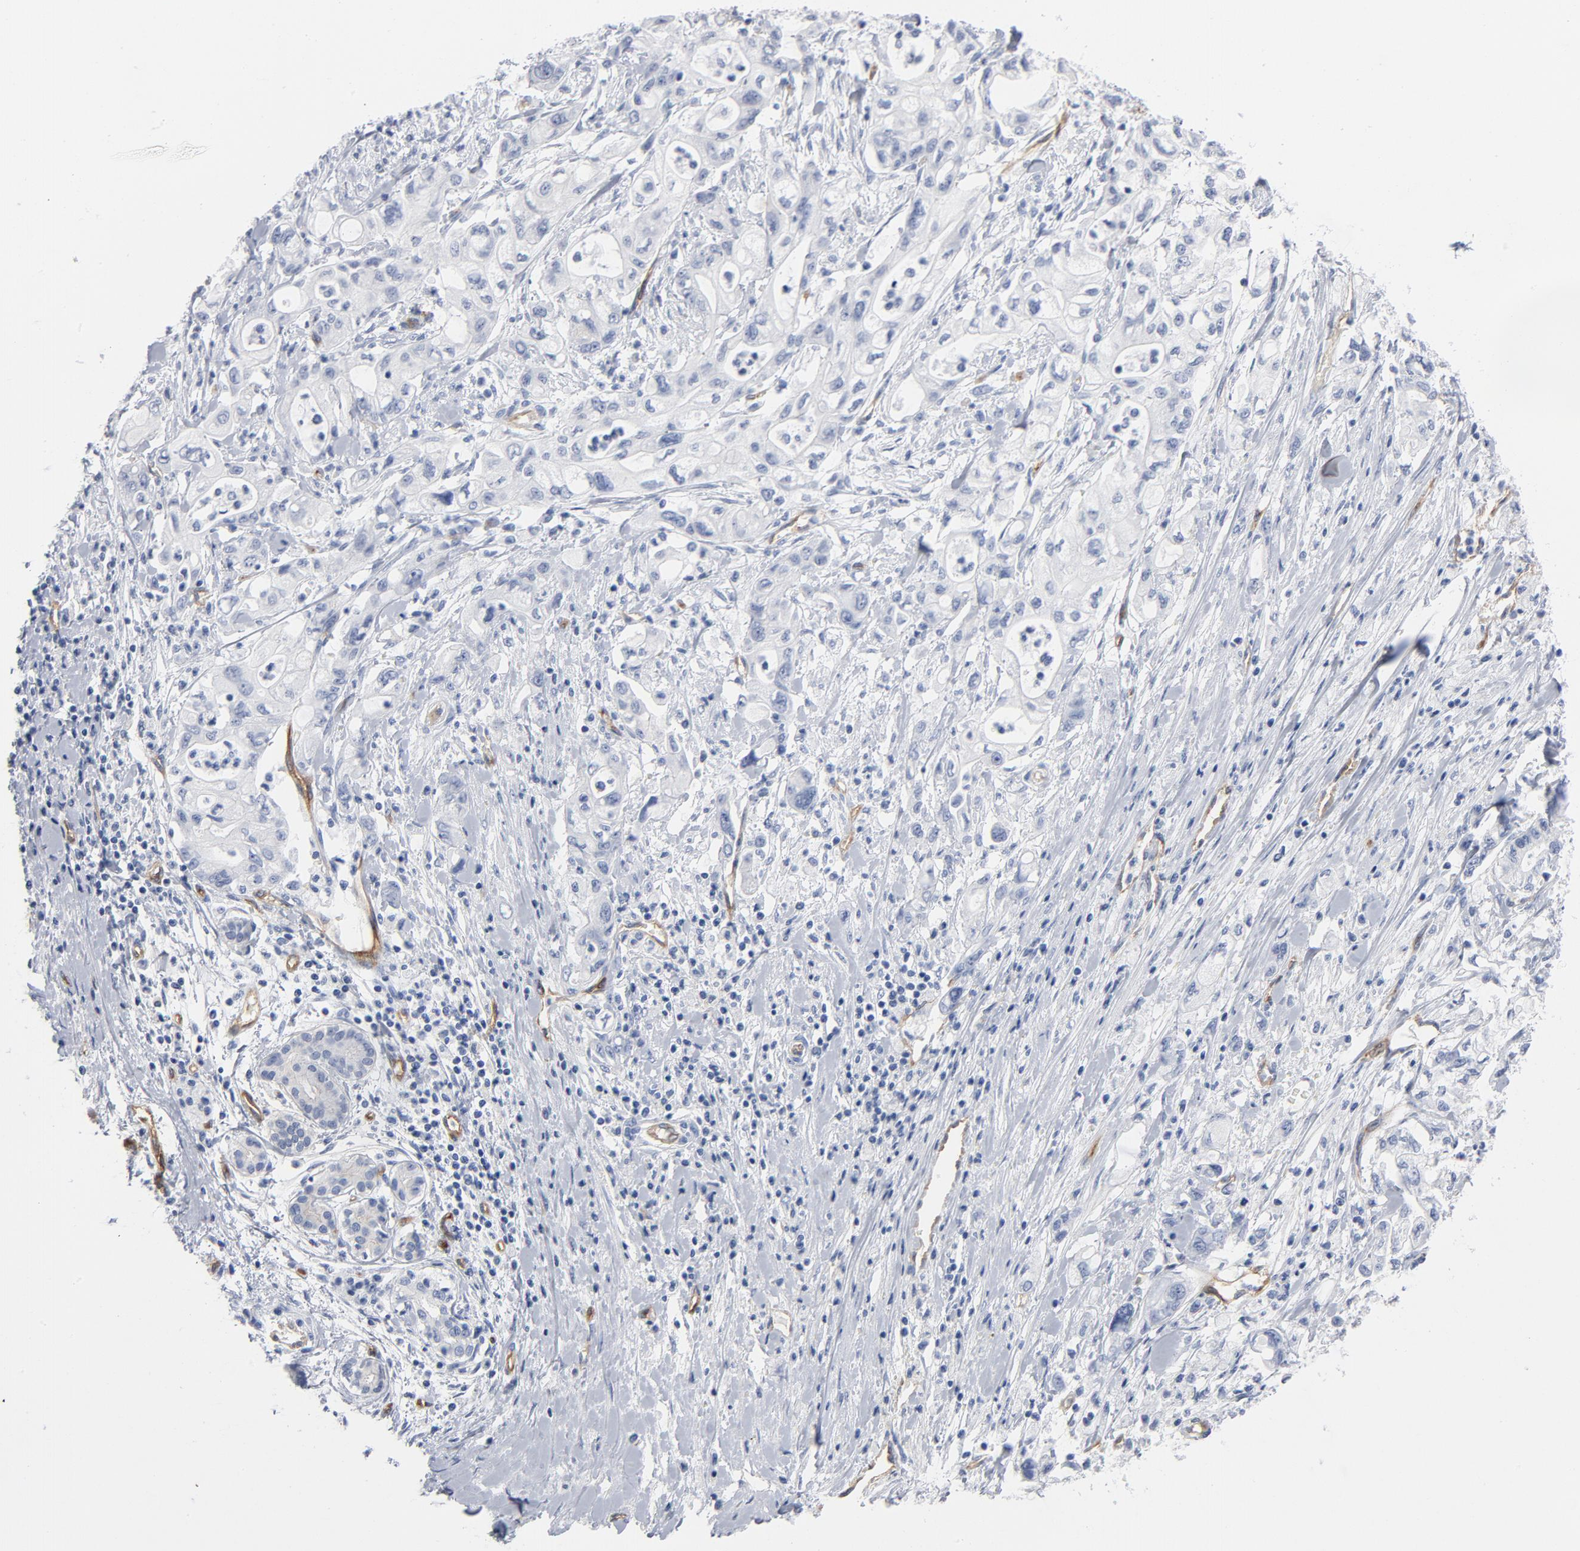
{"staining": {"intensity": "negative", "quantity": "none", "location": "none"}, "tissue": "pancreatic cancer", "cell_type": "Tumor cells", "image_type": "cancer", "snomed": [{"axis": "morphology", "description": "Adenocarcinoma, NOS"}, {"axis": "topography", "description": "Pancreas"}], "caption": "Immunohistochemistry histopathology image of neoplastic tissue: adenocarcinoma (pancreatic) stained with DAB reveals no significant protein expression in tumor cells.", "gene": "SHANK3", "patient": {"sex": "male", "age": 79}}